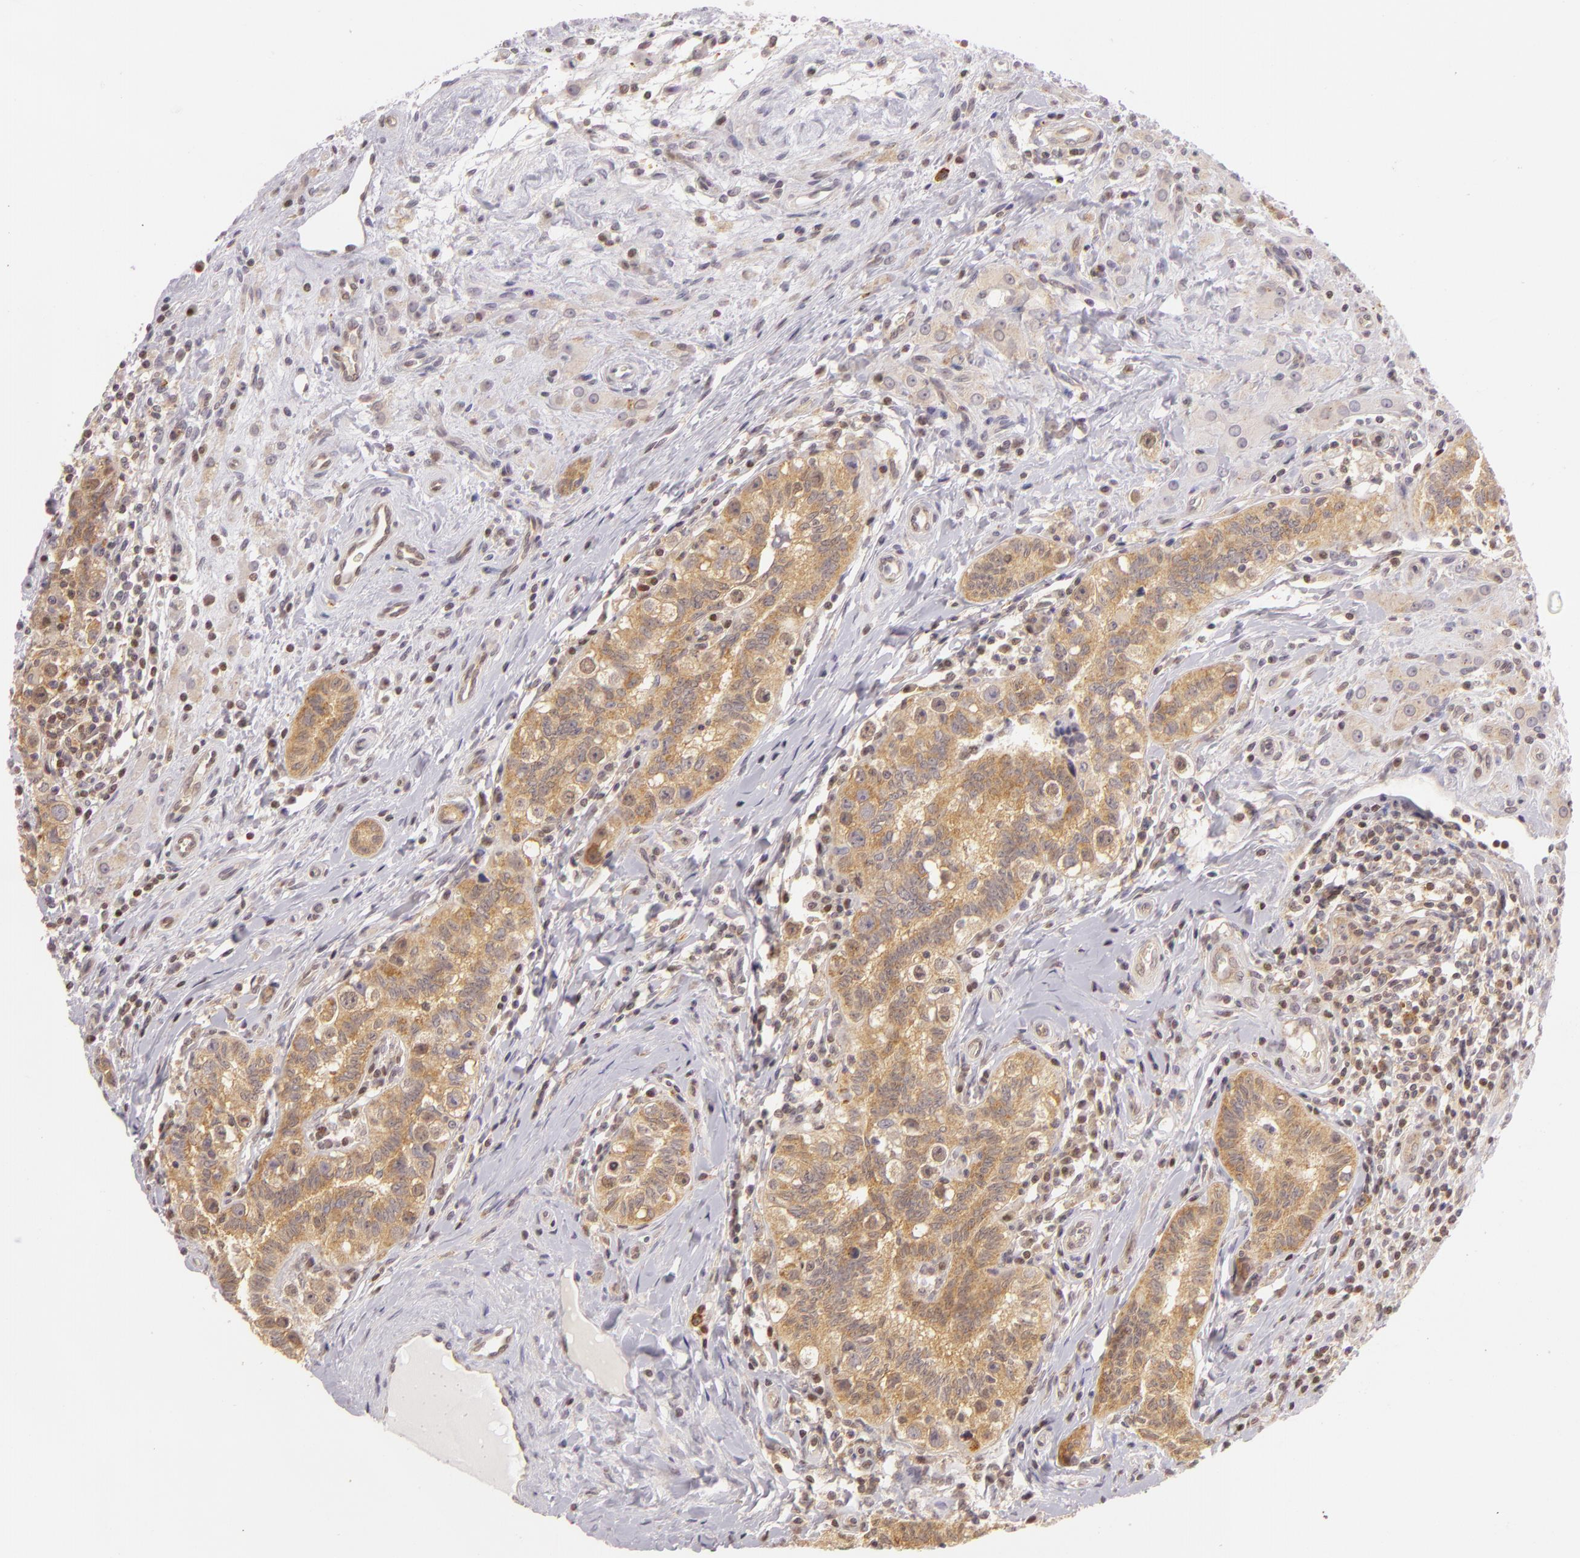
{"staining": {"intensity": "weak", "quantity": "25%-75%", "location": "cytoplasmic/membranous"}, "tissue": "testis cancer", "cell_type": "Tumor cells", "image_type": "cancer", "snomed": [{"axis": "morphology", "description": "Seminoma, NOS"}, {"axis": "topography", "description": "Testis"}], "caption": "This micrograph demonstrates immunohistochemistry staining of human seminoma (testis), with low weak cytoplasmic/membranous staining in approximately 25%-75% of tumor cells.", "gene": "IMPDH1", "patient": {"sex": "male", "age": 32}}